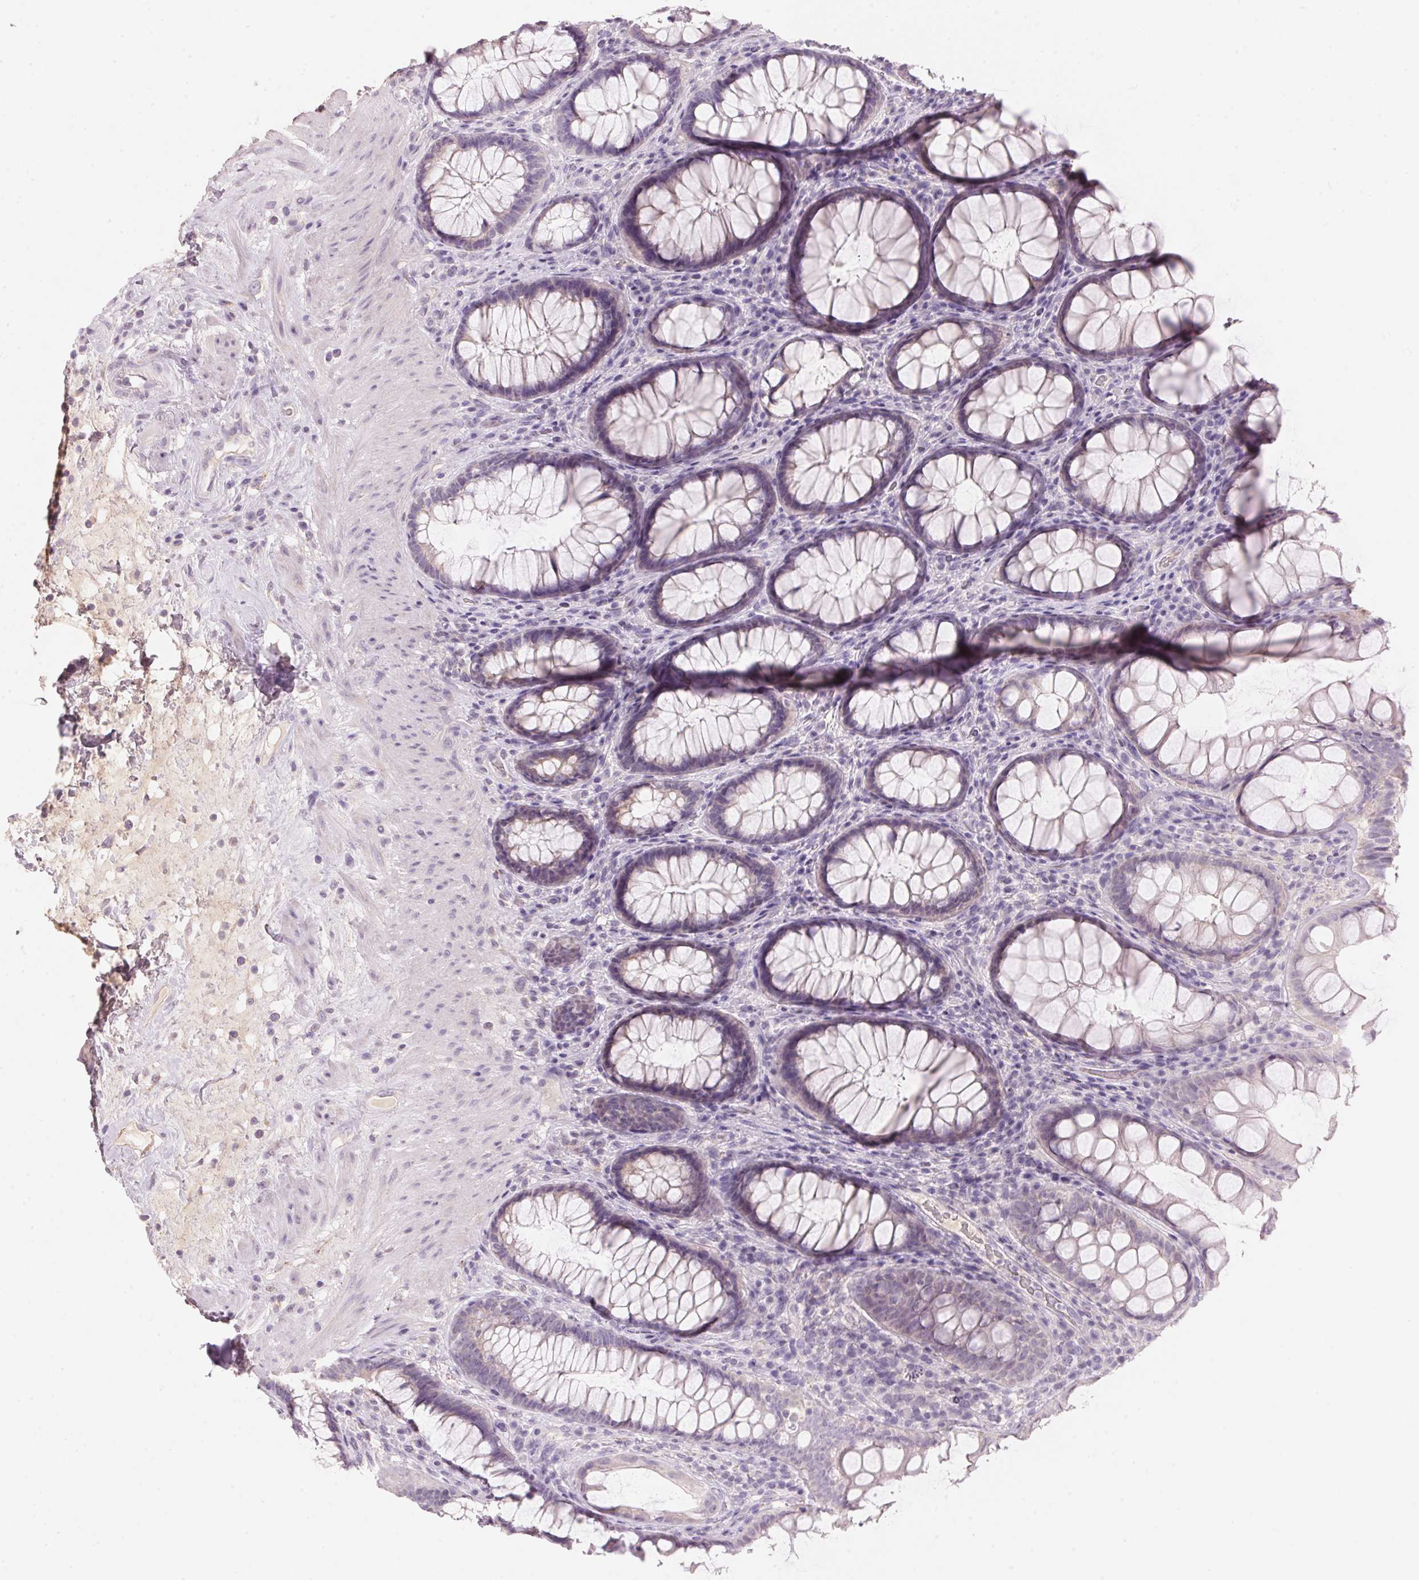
{"staining": {"intensity": "negative", "quantity": "none", "location": "none"}, "tissue": "rectum", "cell_type": "Glandular cells", "image_type": "normal", "snomed": [{"axis": "morphology", "description": "Normal tissue, NOS"}, {"axis": "topography", "description": "Rectum"}], "caption": "Protein analysis of normal rectum displays no significant staining in glandular cells. (DAB (3,3'-diaminobenzidine) immunohistochemistry (IHC) with hematoxylin counter stain).", "gene": "CYP11B1", "patient": {"sex": "male", "age": 72}}